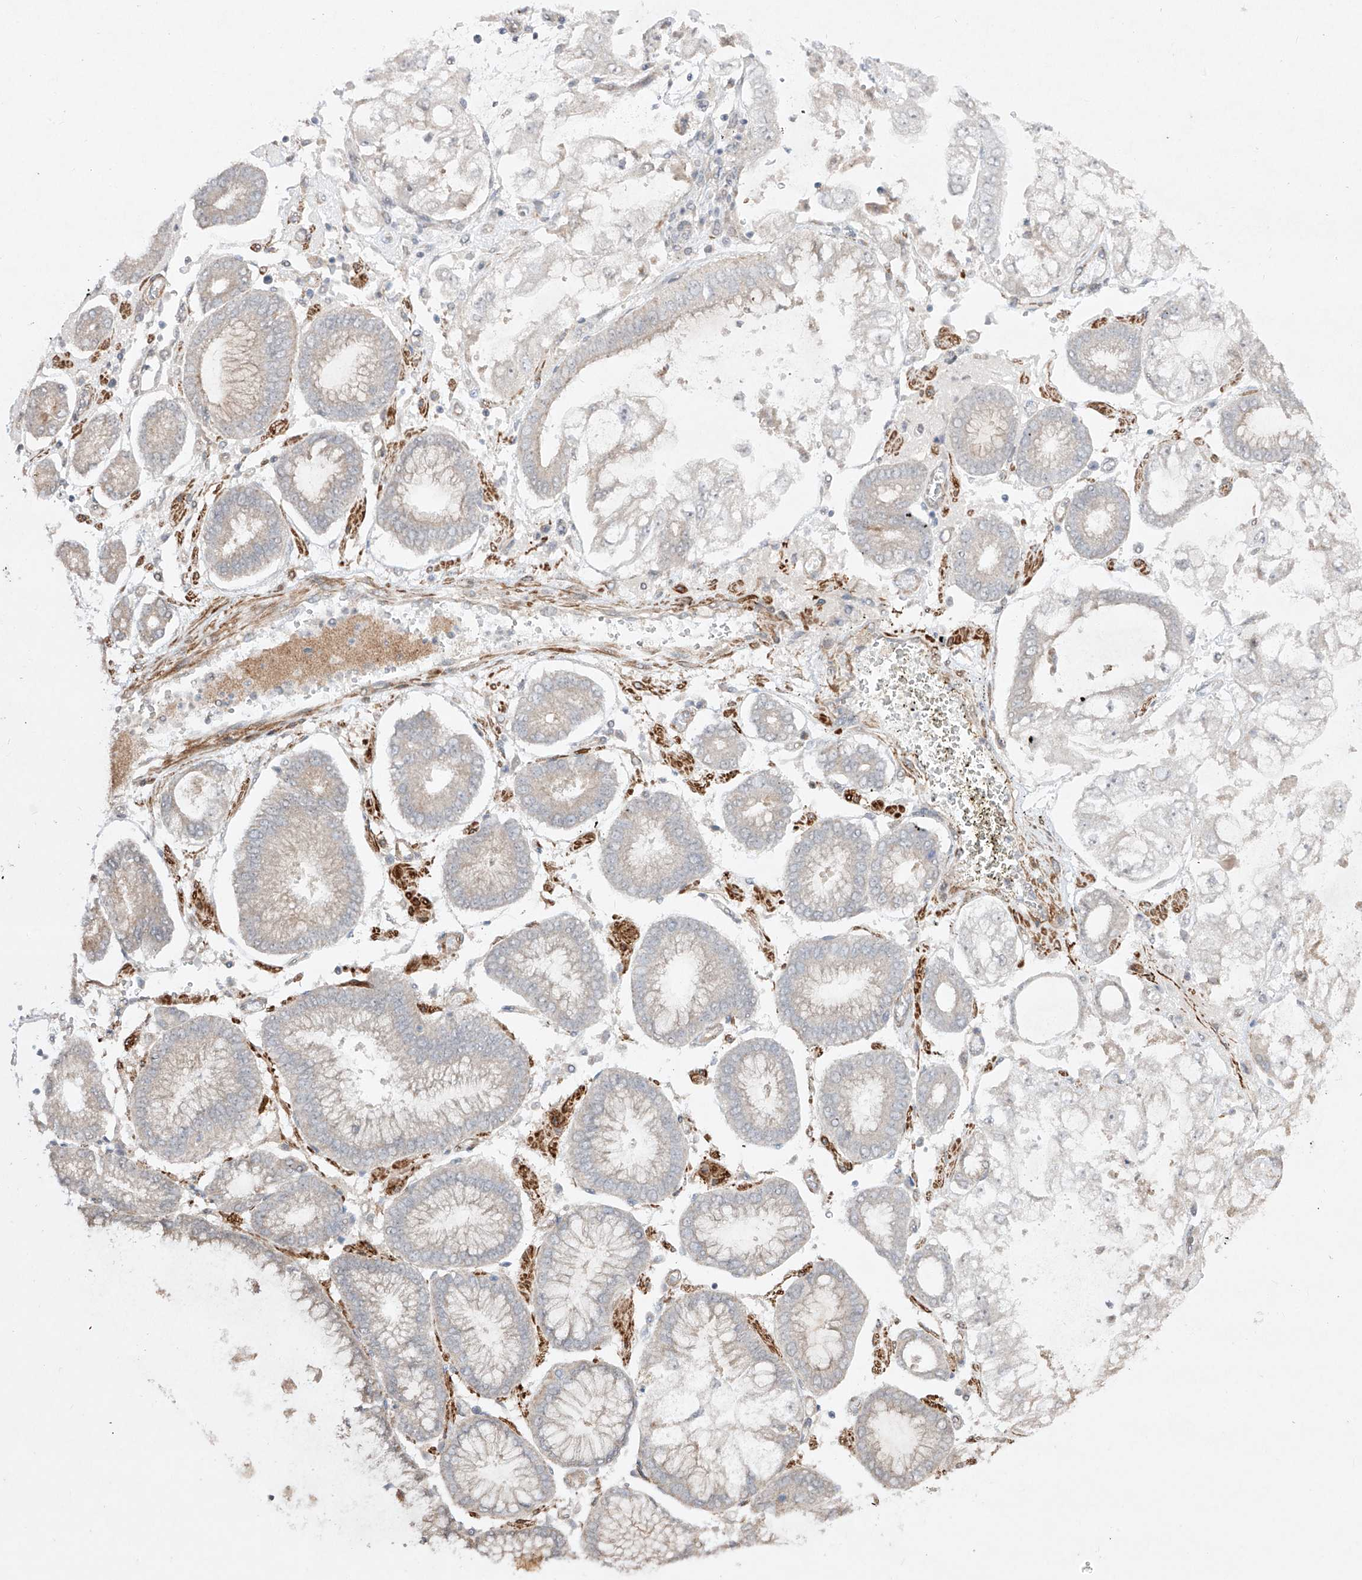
{"staining": {"intensity": "negative", "quantity": "none", "location": "none"}, "tissue": "stomach cancer", "cell_type": "Tumor cells", "image_type": "cancer", "snomed": [{"axis": "morphology", "description": "Adenocarcinoma, NOS"}, {"axis": "topography", "description": "Stomach"}], "caption": "Immunohistochemistry (IHC) of human adenocarcinoma (stomach) shows no staining in tumor cells.", "gene": "KDM1B", "patient": {"sex": "male", "age": 76}}